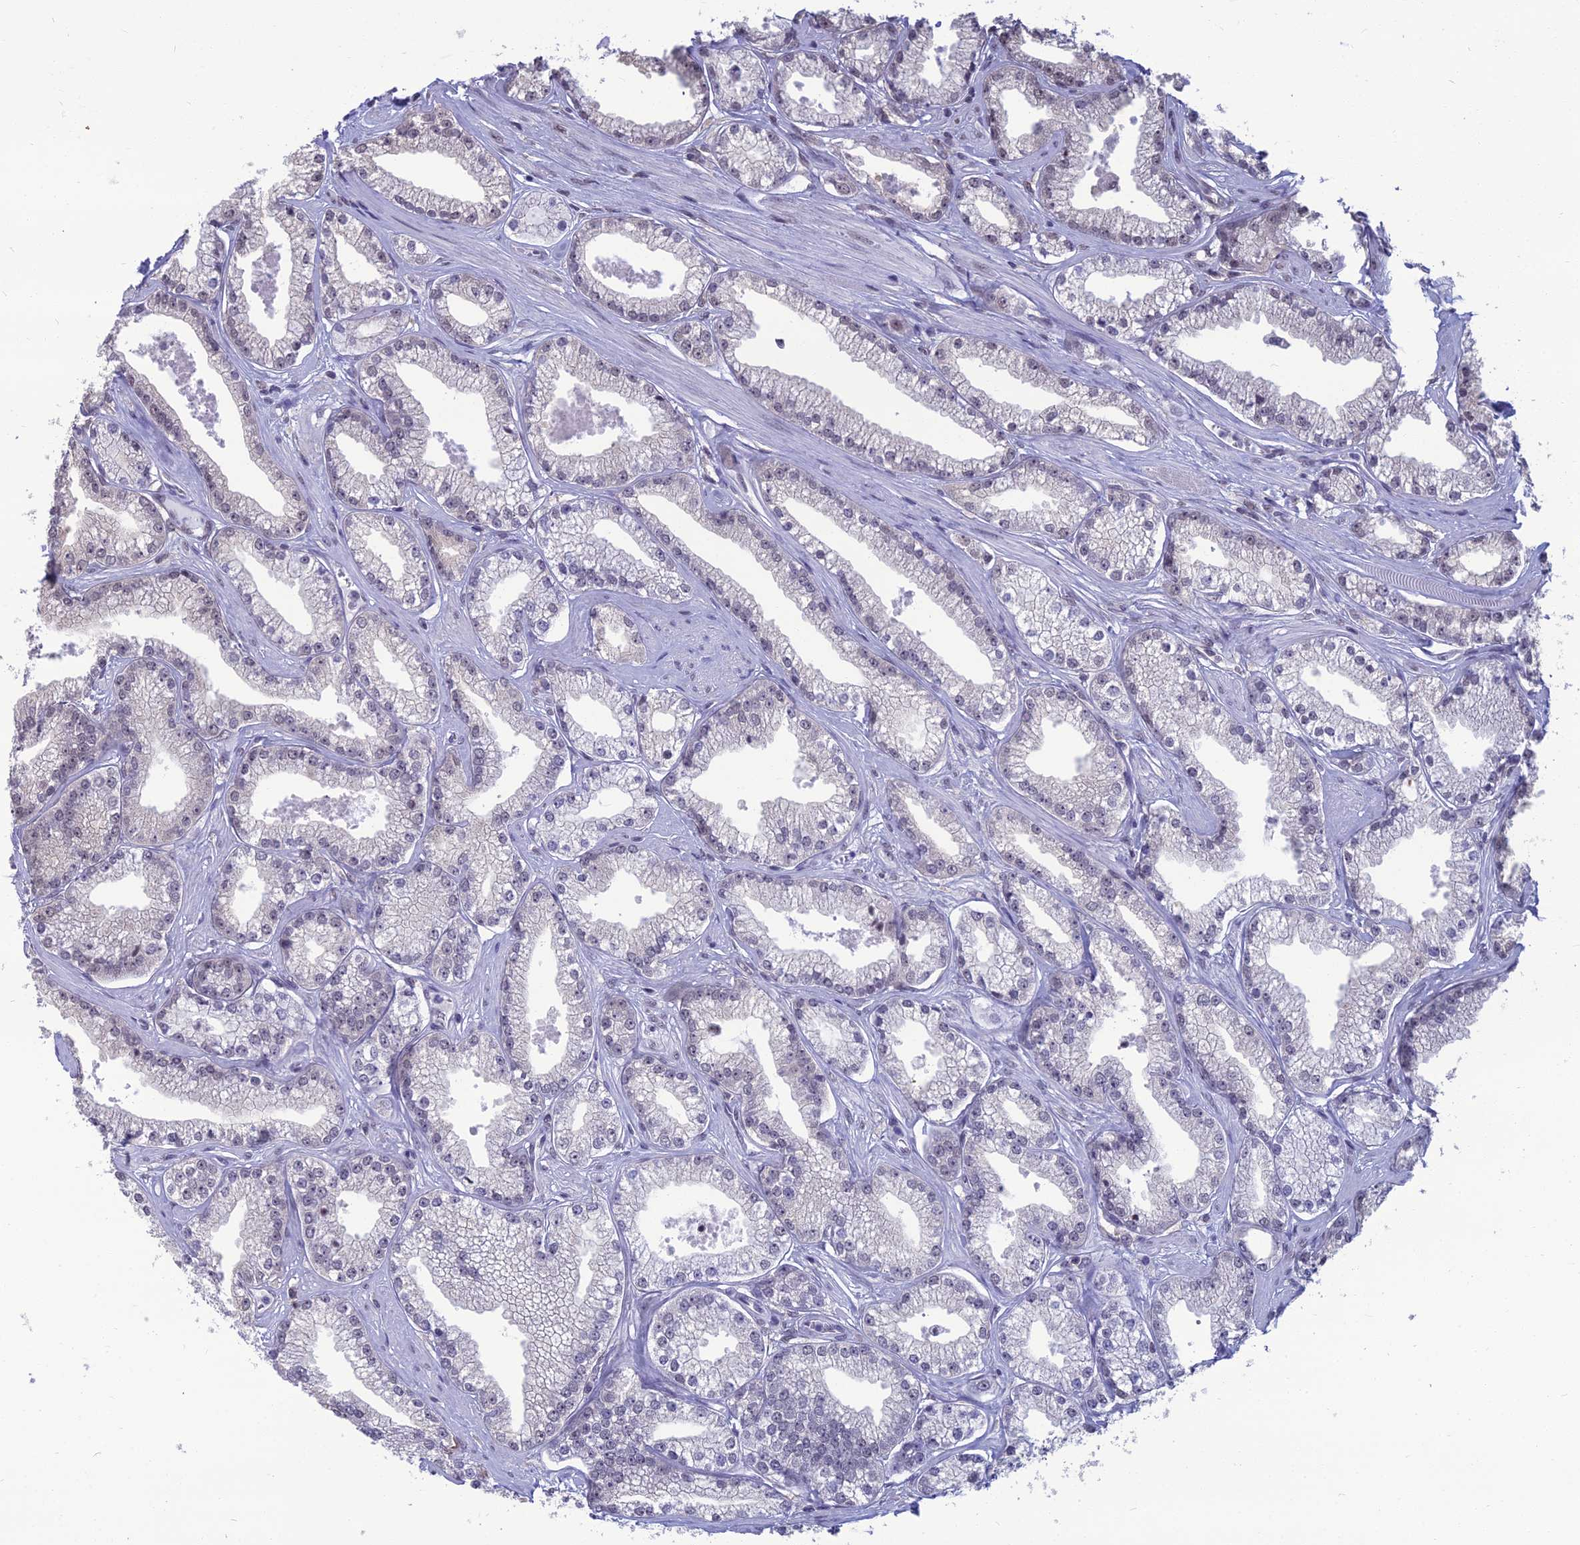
{"staining": {"intensity": "weak", "quantity": "<25%", "location": "nuclear"}, "tissue": "prostate cancer", "cell_type": "Tumor cells", "image_type": "cancer", "snomed": [{"axis": "morphology", "description": "Adenocarcinoma, High grade"}, {"axis": "topography", "description": "Prostate"}], "caption": "A micrograph of human prostate cancer (adenocarcinoma (high-grade)) is negative for staining in tumor cells.", "gene": "SRSF7", "patient": {"sex": "male", "age": 67}}